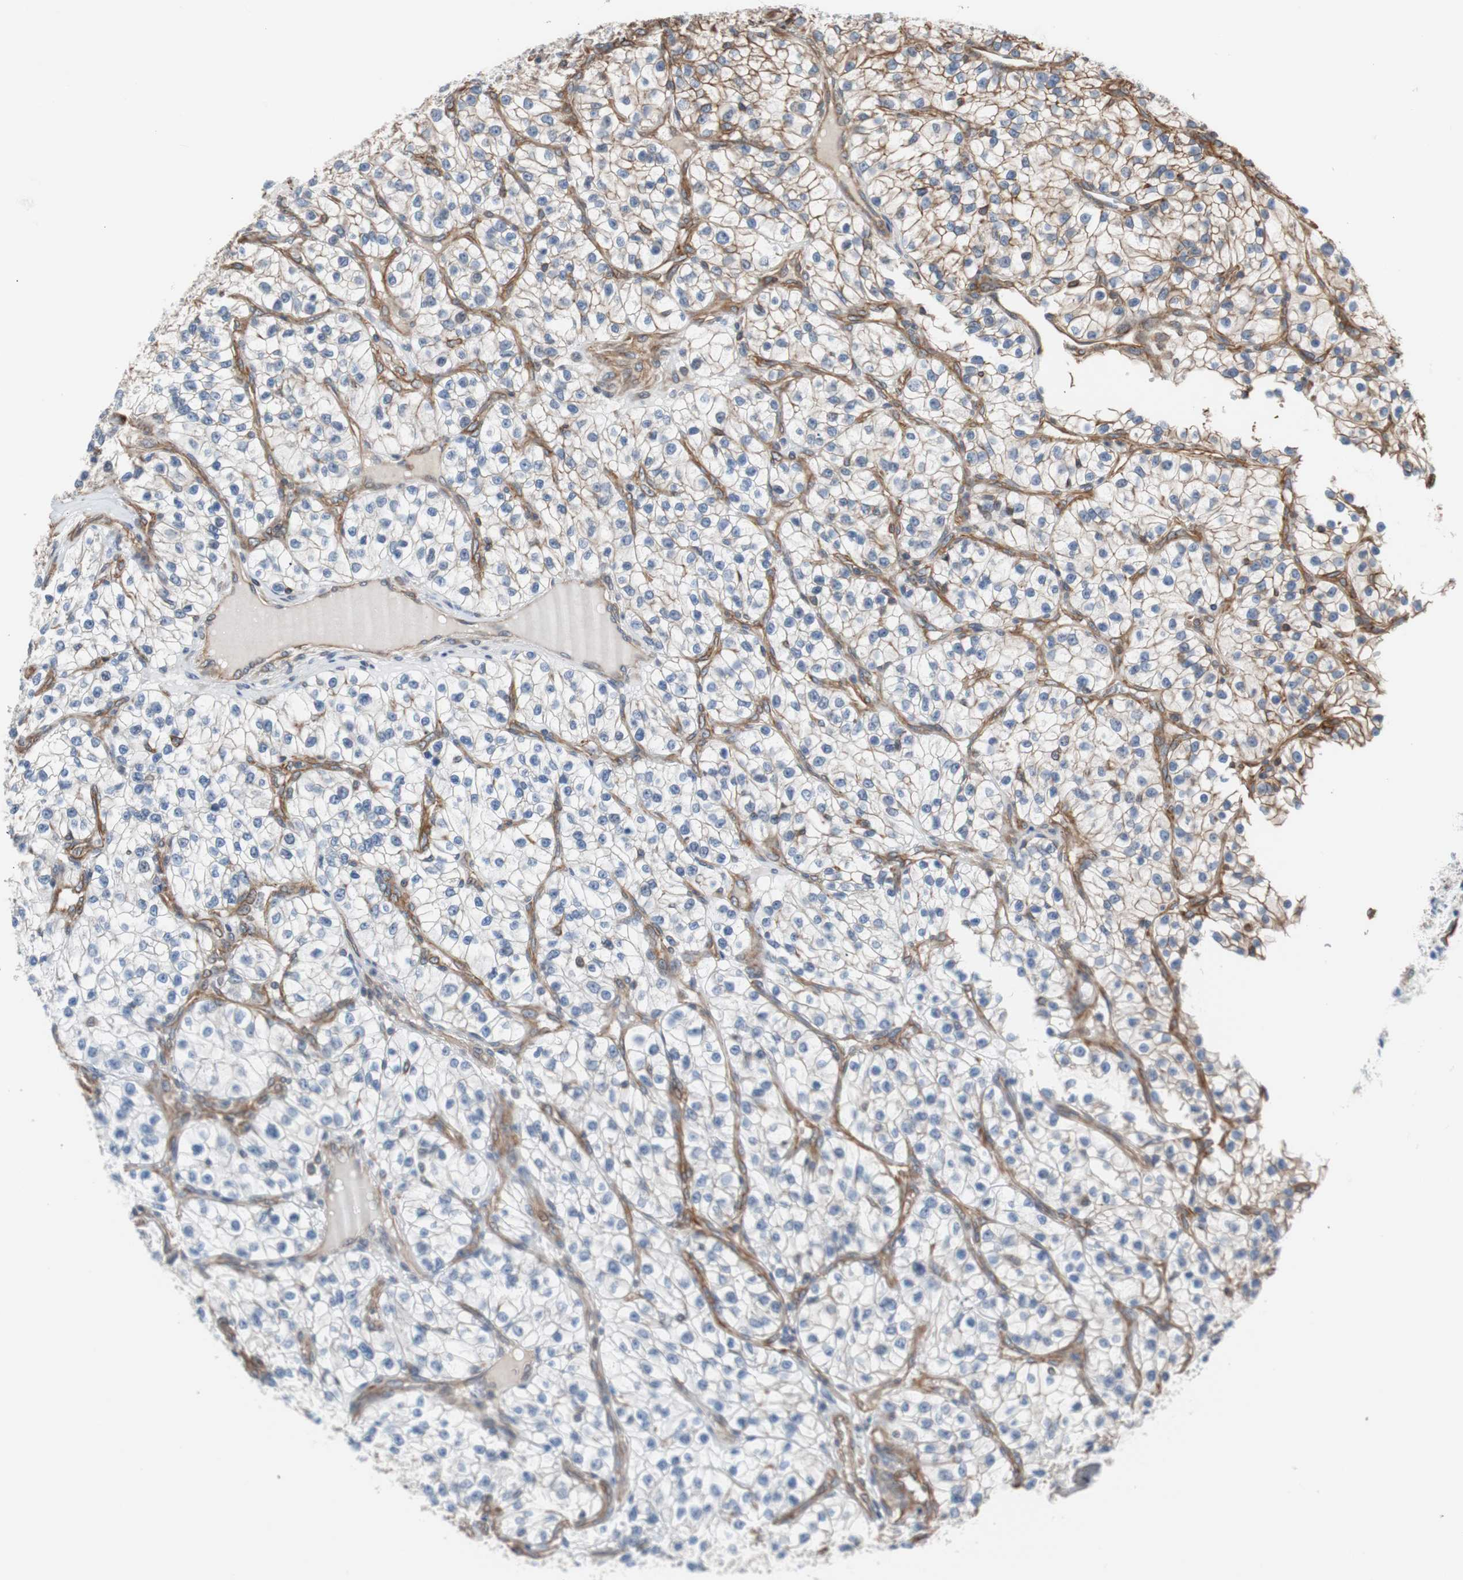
{"staining": {"intensity": "negative", "quantity": "none", "location": "none"}, "tissue": "renal cancer", "cell_type": "Tumor cells", "image_type": "cancer", "snomed": [{"axis": "morphology", "description": "Adenocarcinoma, NOS"}, {"axis": "topography", "description": "Kidney"}], "caption": "Tumor cells are negative for protein expression in human renal cancer (adenocarcinoma).", "gene": "KIF3B", "patient": {"sex": "female", "age": 57}}